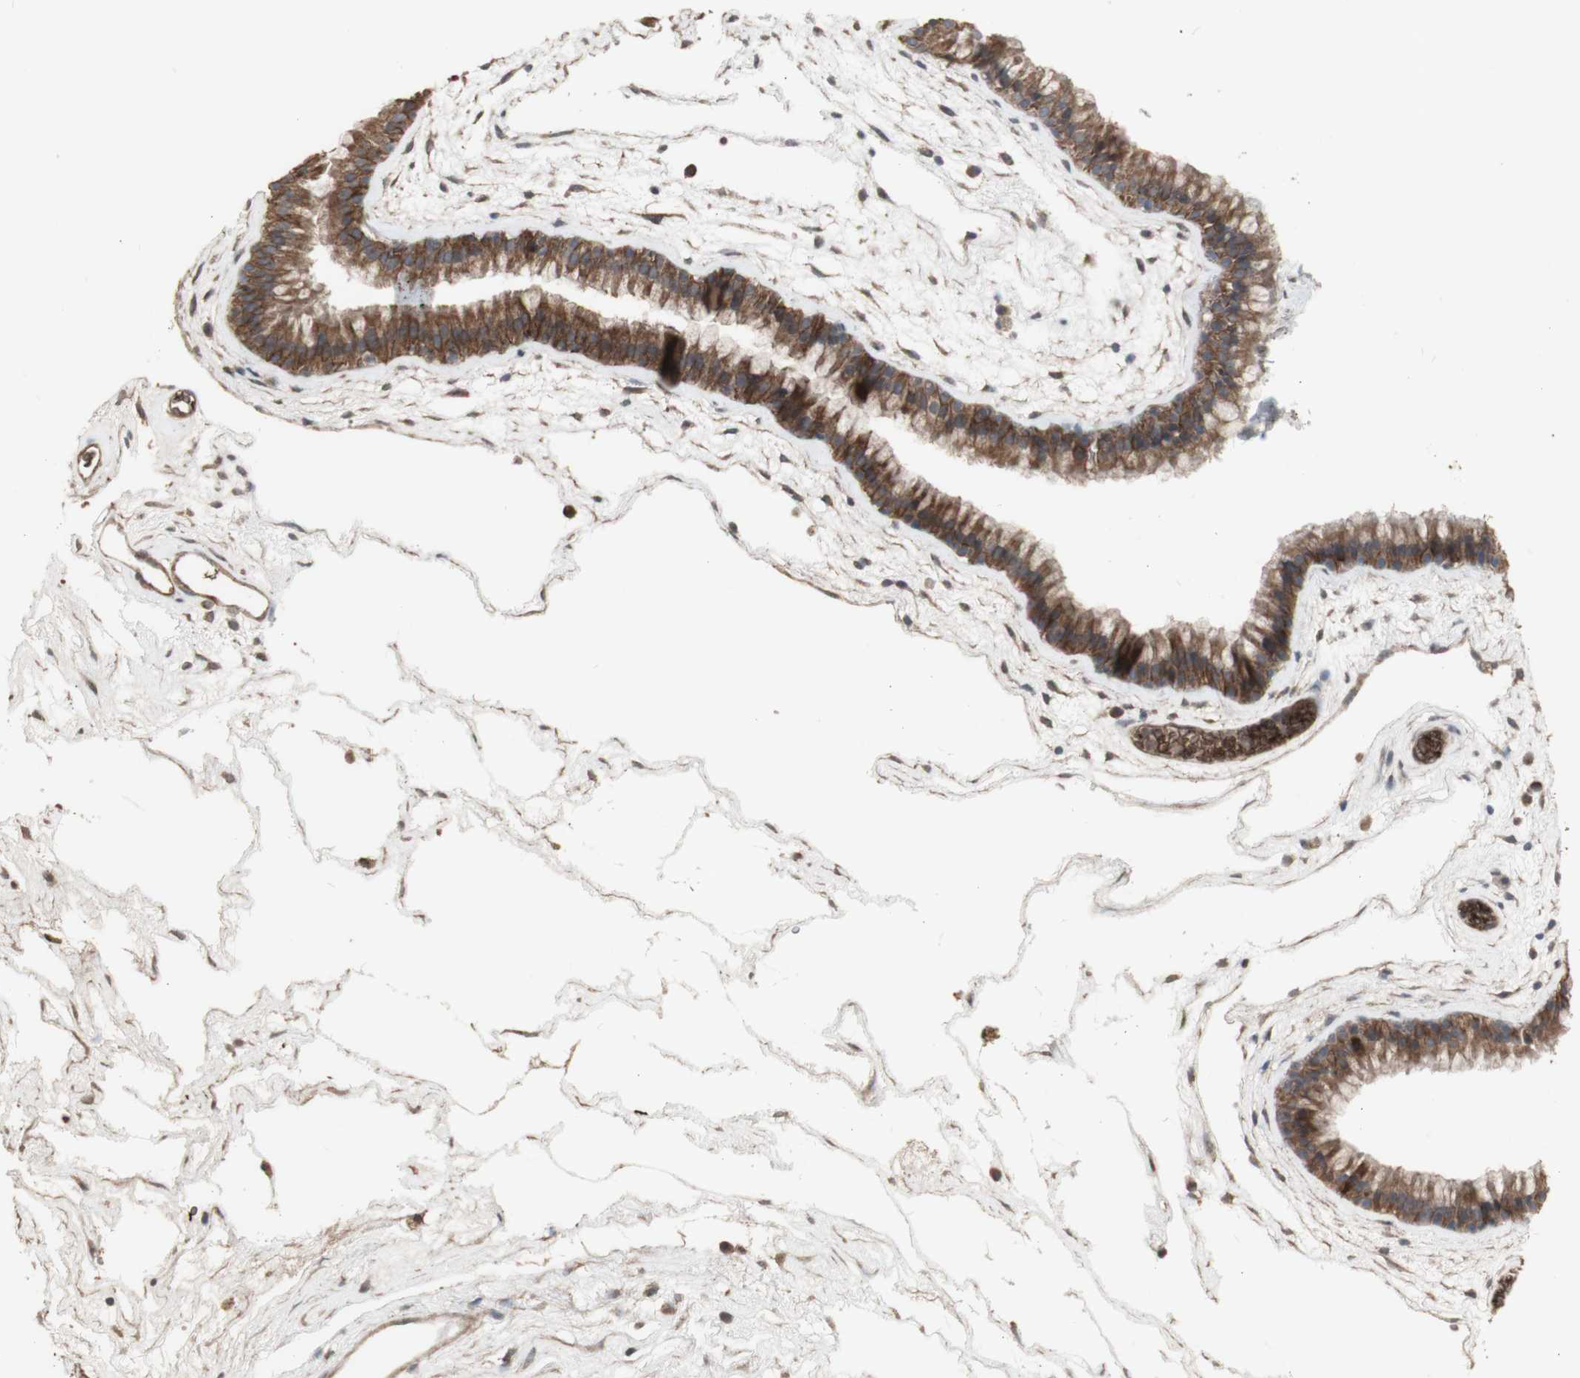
{"staining": {"intensity": "moderate", "quantity": ">75%", "location": "cytoplasmic/membranous"}, "tissue": "nasopharynx", "cell_type": "Respiratory epithelial cells", "image_type": "normal", "snomed": [{"axis": "morphology", "description": "Normal tissue, NOS"}, {"axis": "morphology", "description": "Inflammation, NOS"}, {"axis": "topography", "description": "Nasopharynx"}], "caption": "This is a micrograph of IHC staining of normal nasopharynx, which shows moderate staining in the cytoplasmic/membranous of respiratory epithelial cells.", "gene": "ALOX12", "patient": {"sex": "male", "age": 48}}